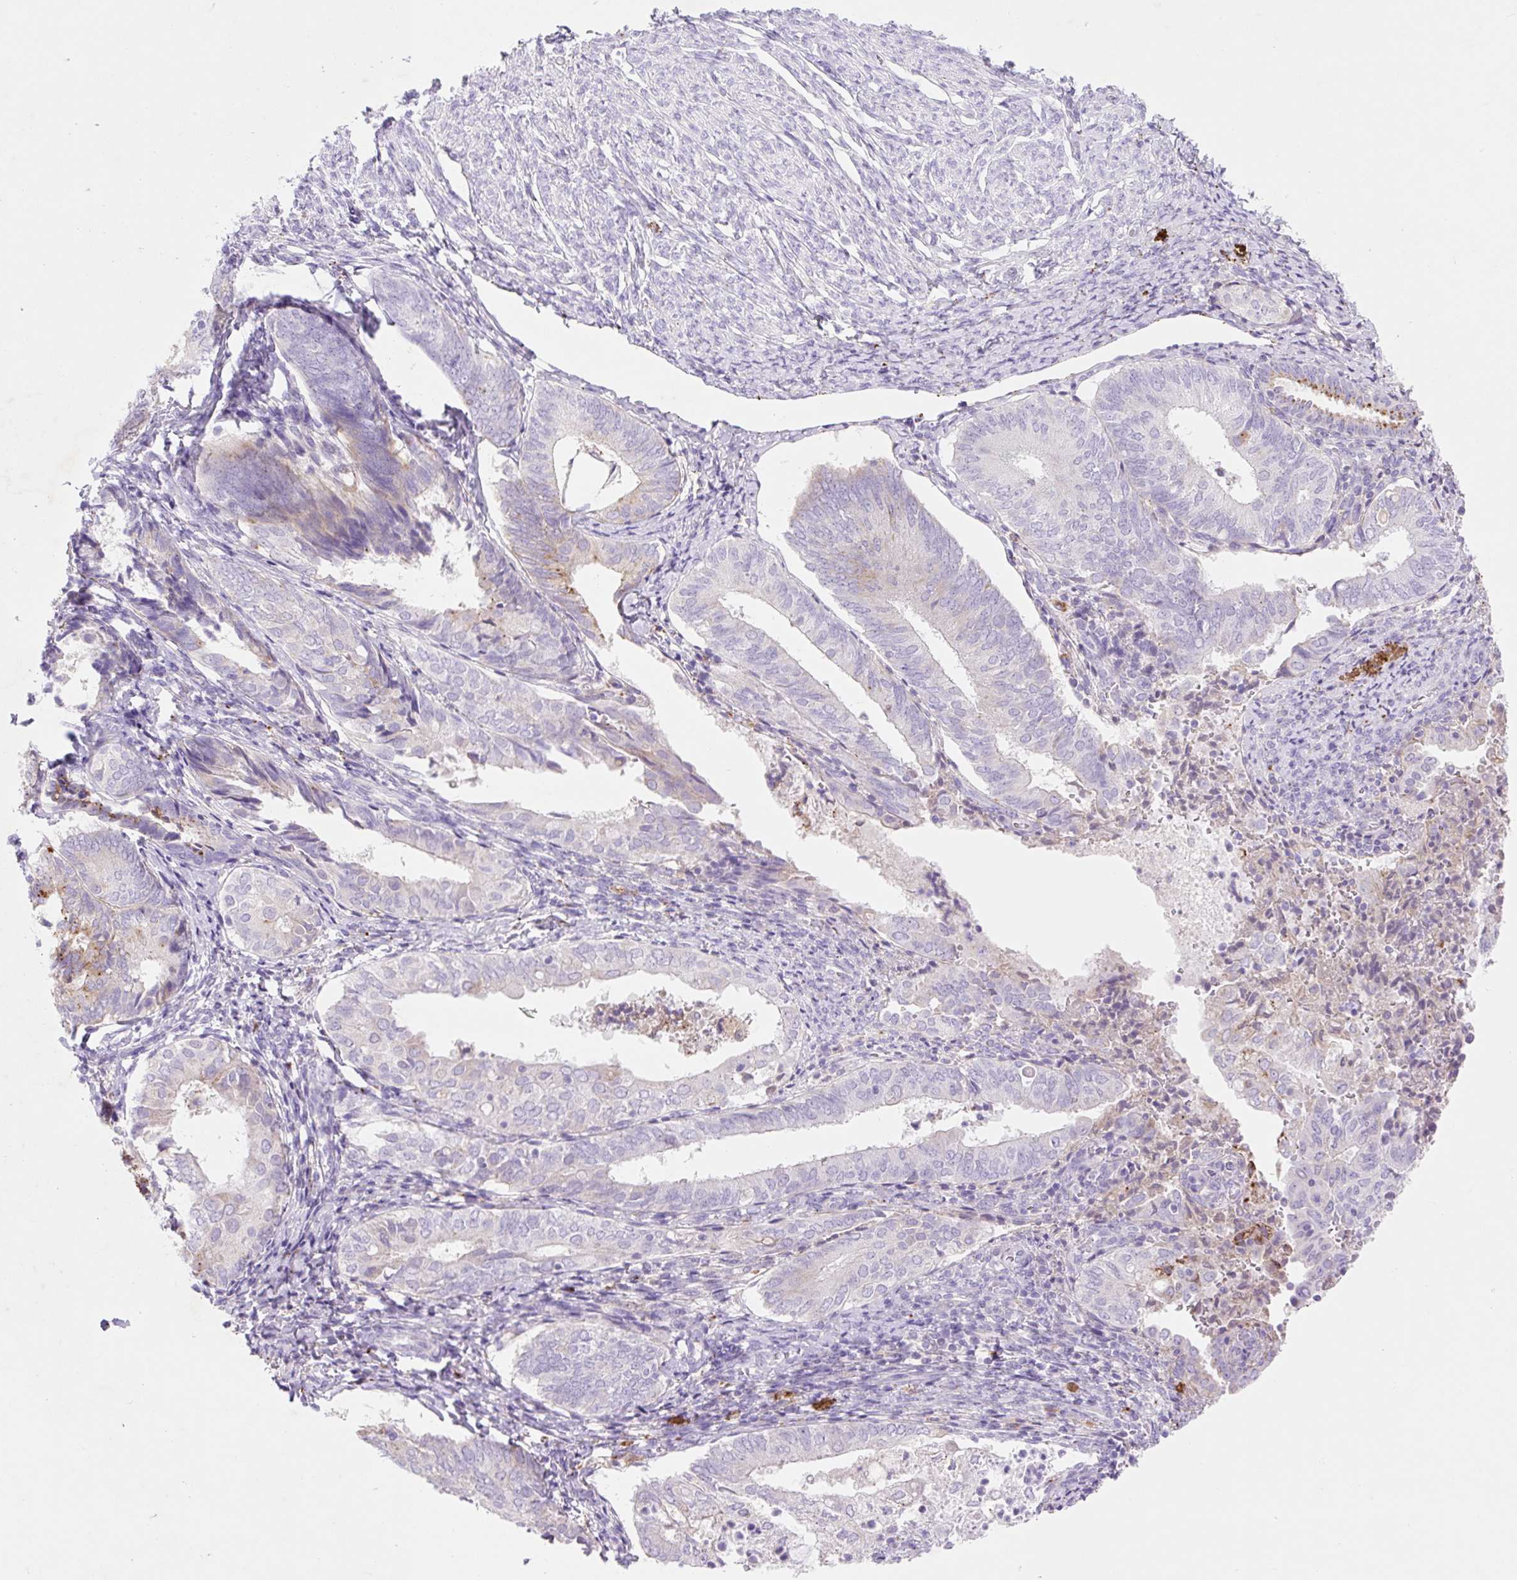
{"staining": {"intensity": "weak", "quantity": "<25%", "location": "cytoplasmic/membranous"}, "tissue": "endometrial cancer", "cell_type": "Tumor cells", "image_type": "cancer", "snomed": [{"axis": "morphology", "description": "Adenocarcinoma, NOS"}, {"axis": "topography", "description": "Endometrium"}], "caption": "This photomicrograph is of endometrial adenocarcinoma stained with immunohistochemistry (IHC) to label a protein in brown with the nuclei are counter-stained blue. There is no positivity in tumor cells.", "gene": "HEXA", "patient": {"sex": "female", "age": 87}}